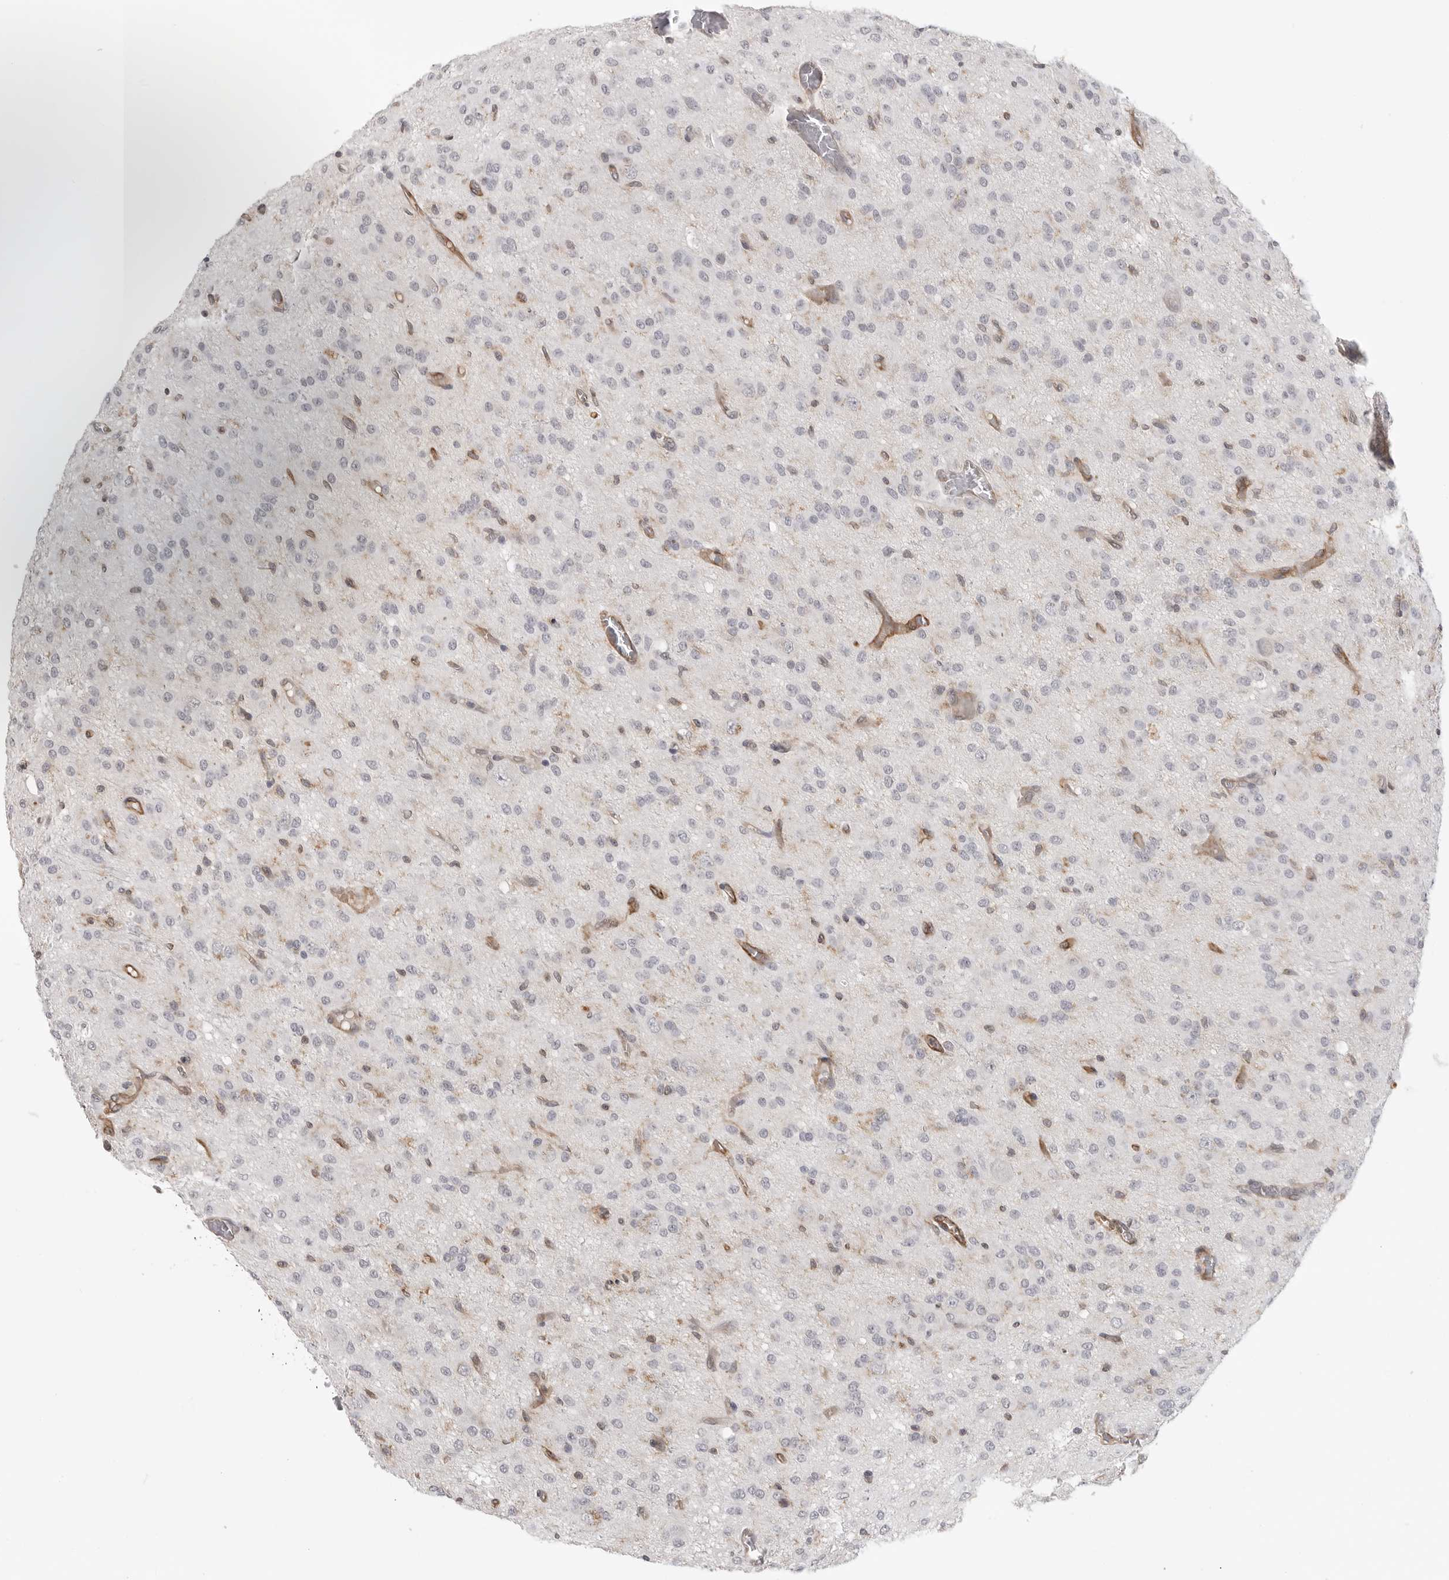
{"staining": {"intensity": "negative", "quantity": "none", "location": "none"}, "tissue": "glioma", "cell_type": "Tumor cells", "image_type": "cancer", "snomed": [{"axis": "morphology", "description": "Glioma, malignant, High grade"}, {"axis": "topography", "description": "Brain"}], "caption": "Image shows no protein positivity in tumor cells of glioma tissue.", "gene": "IFNGR1", "patient": {"sex": "female", "age": 59}}